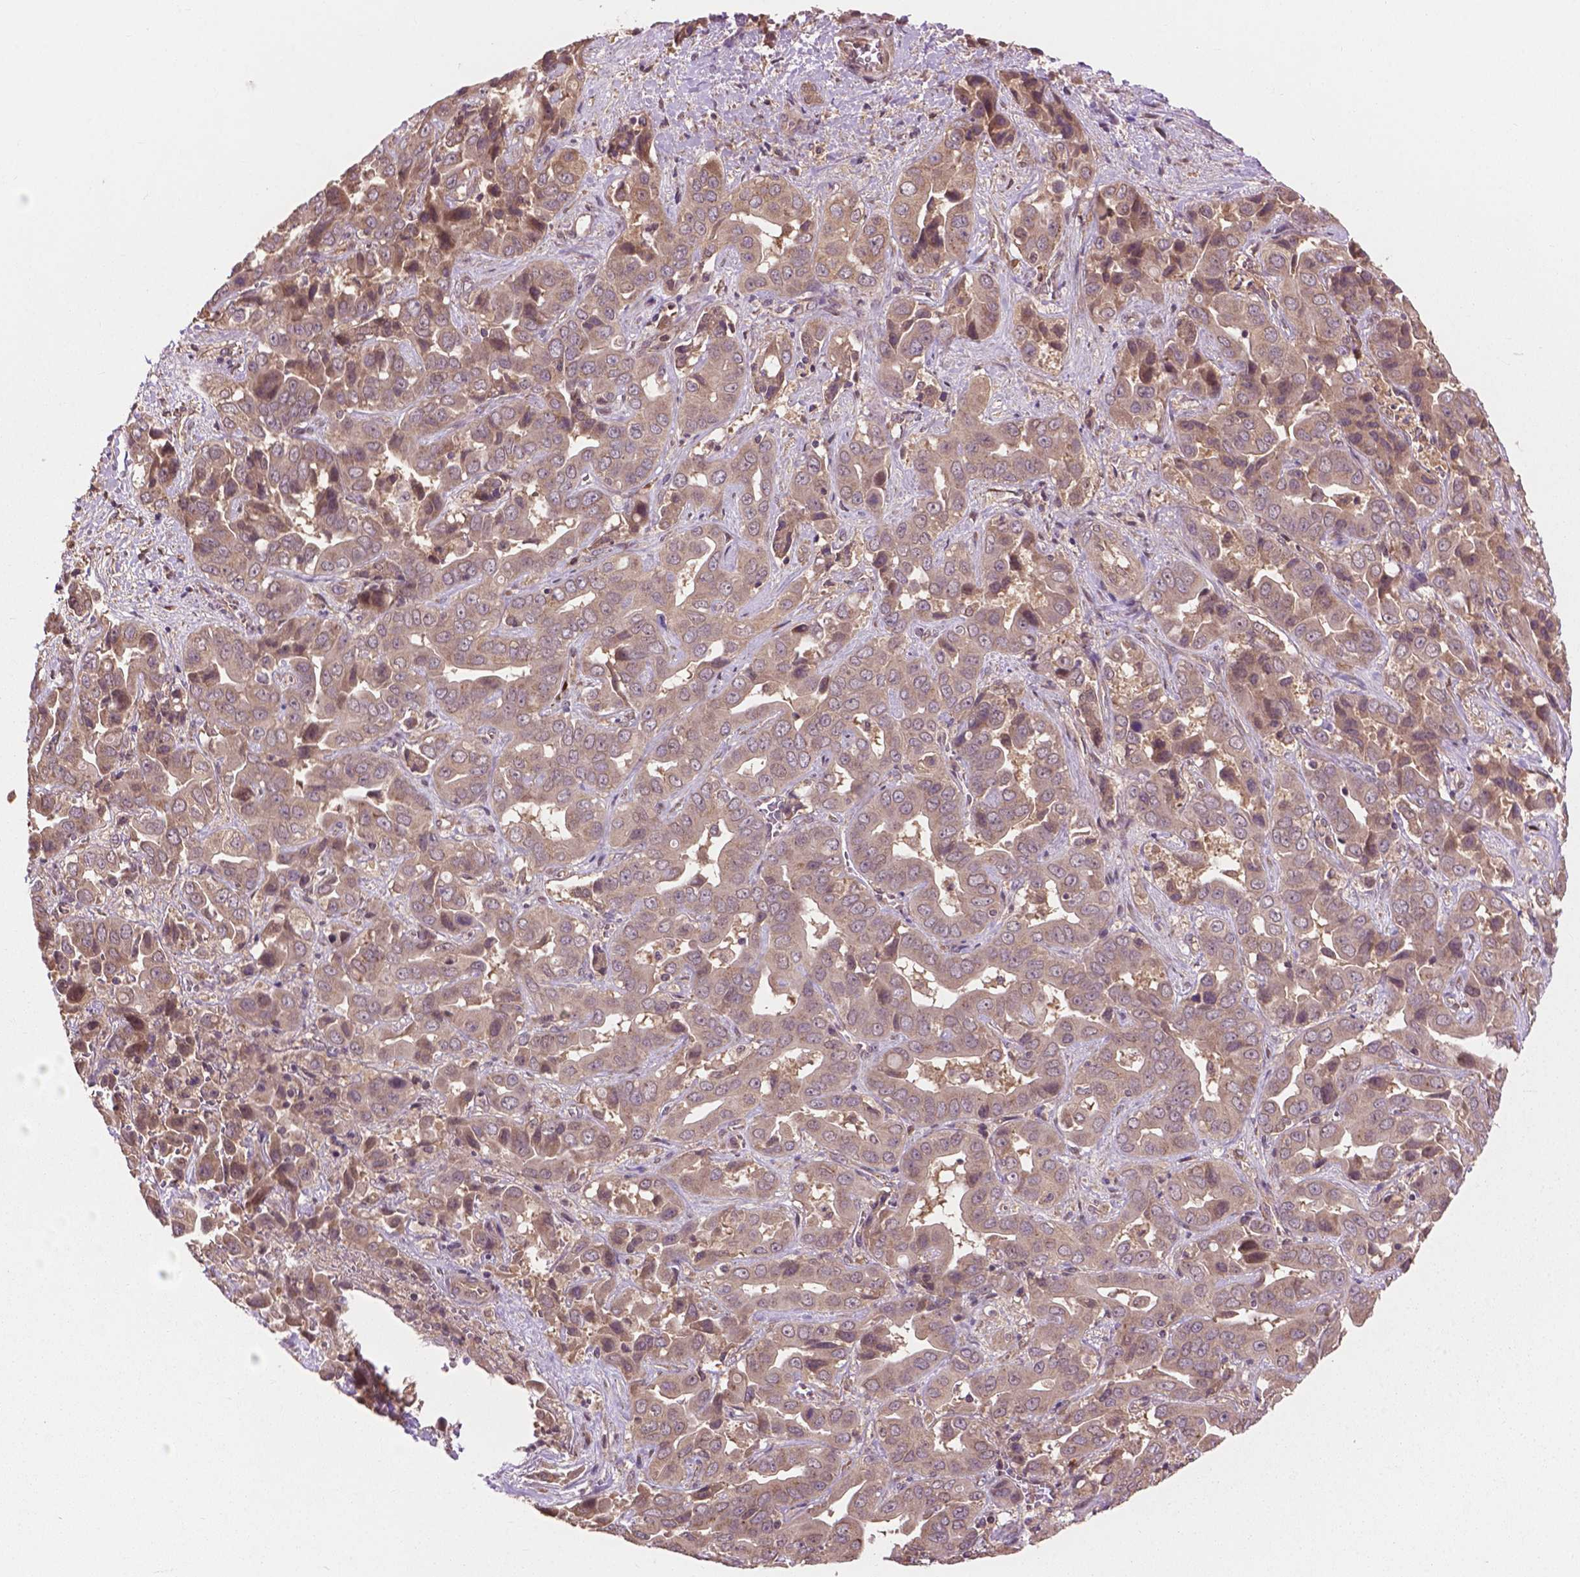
{"staining": {"intensity": "weak", "quantity": ">75%", "location": "cytoplasmic/membranous"}, "tissue": "liver cancer", "cell_type": "Tumor cells", "image_type": "cancer", "snomed": [{"axis": "morphology", "description": "Cholangiocarcinoma"}, {"axis": "topography", "description": "Liver"}], "caption": "Tumor cells reveal weak cytoplasmic/membranous staining in approximately >75% of cells in liver cancer (cholangiocarcinoma).", "gene": "PPP1CB", "patient": {"sex": "female", "age": 52}}